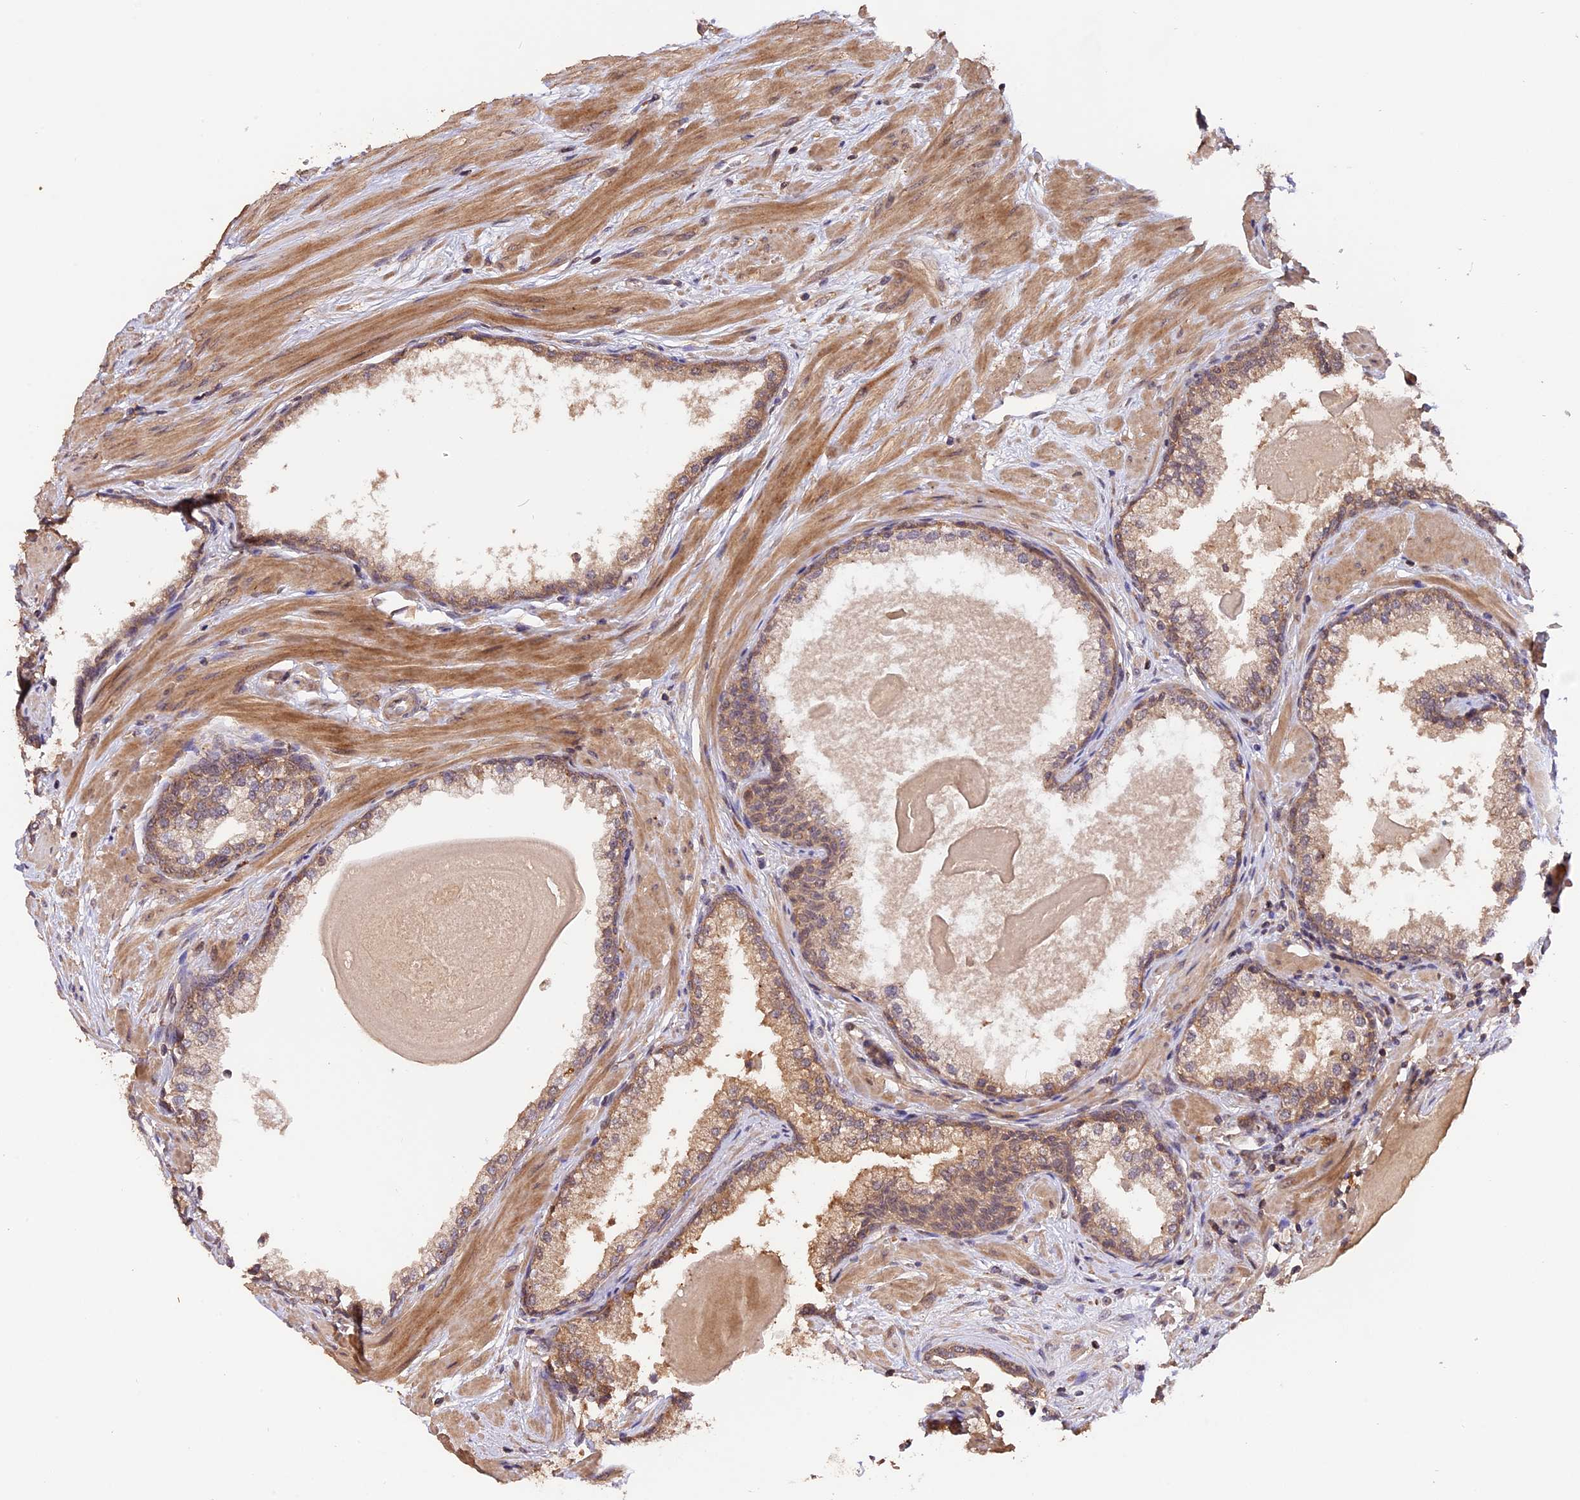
{"staining": {"intensity": "weak", "quantity": ">75%", "location": "cytoplasmic/membranous"}, "tissue": "prostate", "cell_type": "Glandular cells", "image_type": "normal", "snomed": [{"axis": "morphology", "description": "Normal tissue, NOS"}, {"axis": "topography", "description": "Prostate"}], "caption": "Immunohistochemical staining of normal prostate displays low levels of weak cytoplasmic/membranous expression in about >75% of glandular cells.", "gene": "TRMT1", "patient": {"sex": "male", "age": 57}}